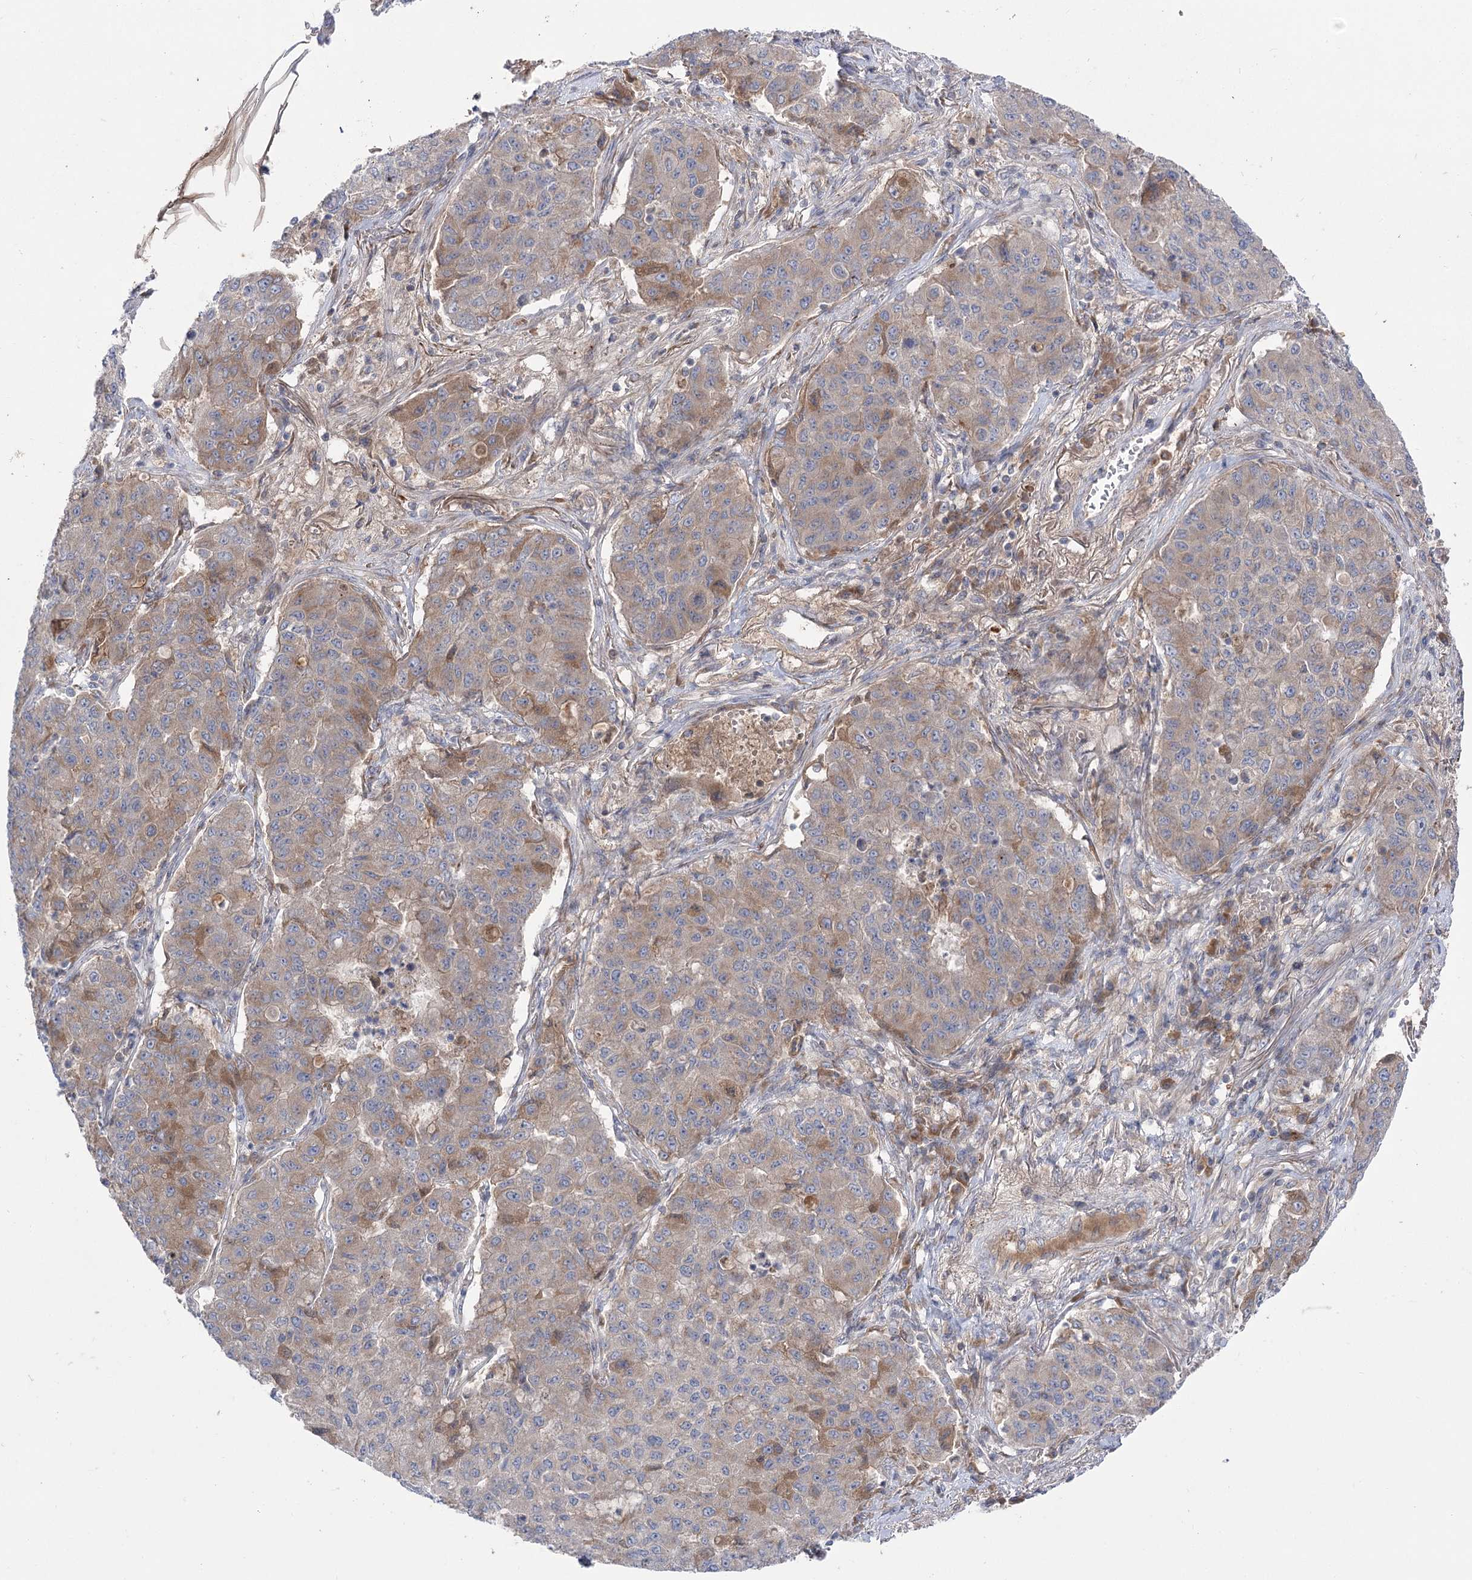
{"staining": {"intensity": "moderate", "quantity": "25%-75%", "location": "cytoplasmic/membranous"}, "tissue": "lung cancer", "cell_type": "Tumor cells", "image_type": "cancer", "snomed": [{"axis": "morphology", "description": "Squamous cell carcinoma, NOS"}, {"axis": "topography", "description": "Lung"}], "caption": "Immunohistochemistry image of neoplastic tissue: human lung cancer stained using immunohistochemistry (IHC) exhibits medium levels of moderate protein expression localized specifically in the cytoplasmic/membranous of tumor cells, appearing as a cytoplasmic/membranous brown color.", "gene": "GBF1", "patient": {"sex": "male", "age": 74}}